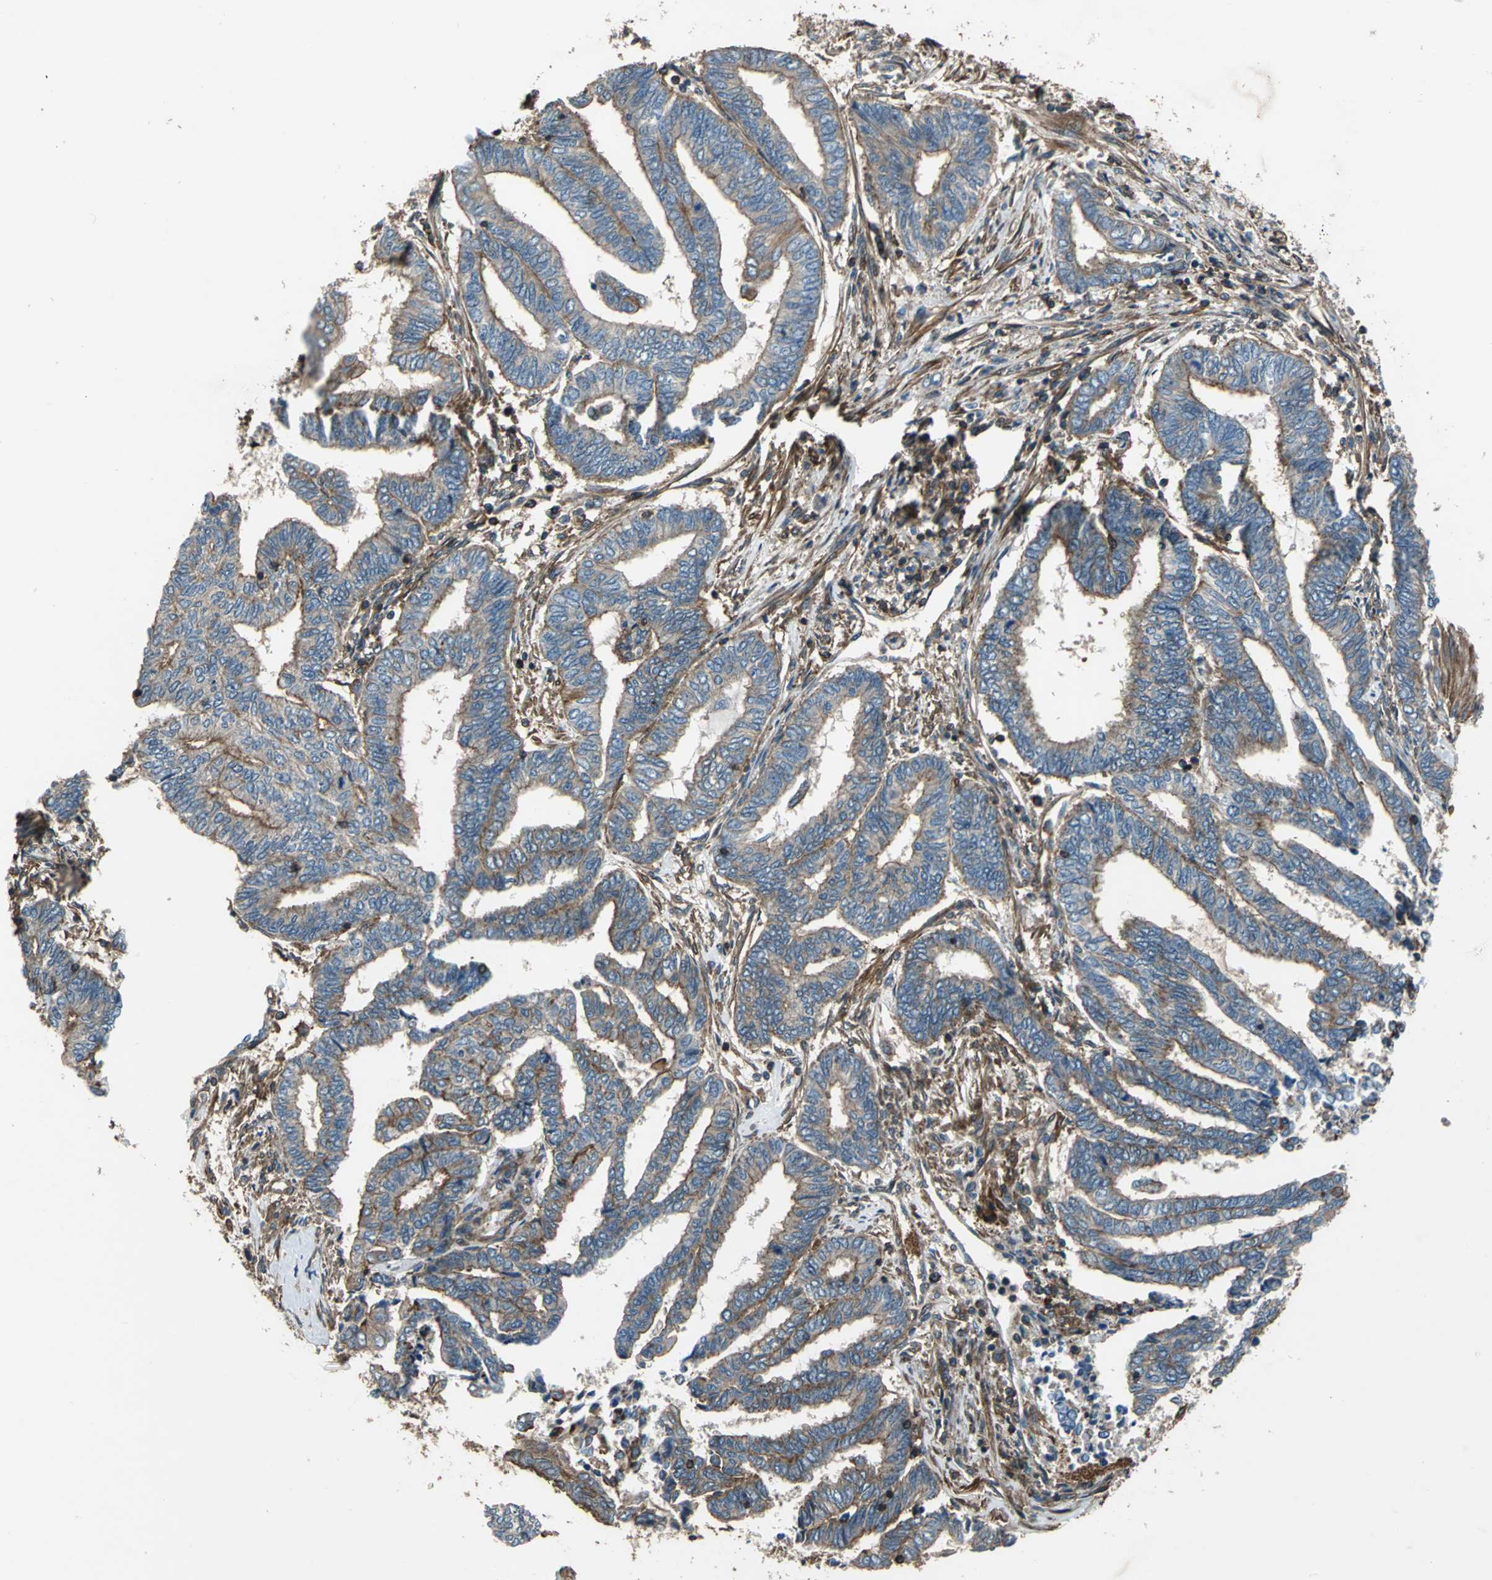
{"staining": {"intensity": "moderate", "quantity": ">75%", "location": "cytoplasmic/membranous"}, "tissue": "endometrial cancer", "cell_type": "Tumor cells", "image_type": "cancer", "snomed": [{"axis": "morphology", "description": "Adenocarcinoma, NOS"}, {"axis": "topography", "description": "Uterus"}, {"axis": "topography", "description": "Endometrium"}], "caption": "Brown immunohistochemical staining in human endometrial cancer displays moderate cytoplasmic/membranous positivity in approximately >75% of tumor cells. (IHC, brightfield microscopy, high magnification).", "gene": "PARVA", "patient": {"sex": "female", "age": 70}}